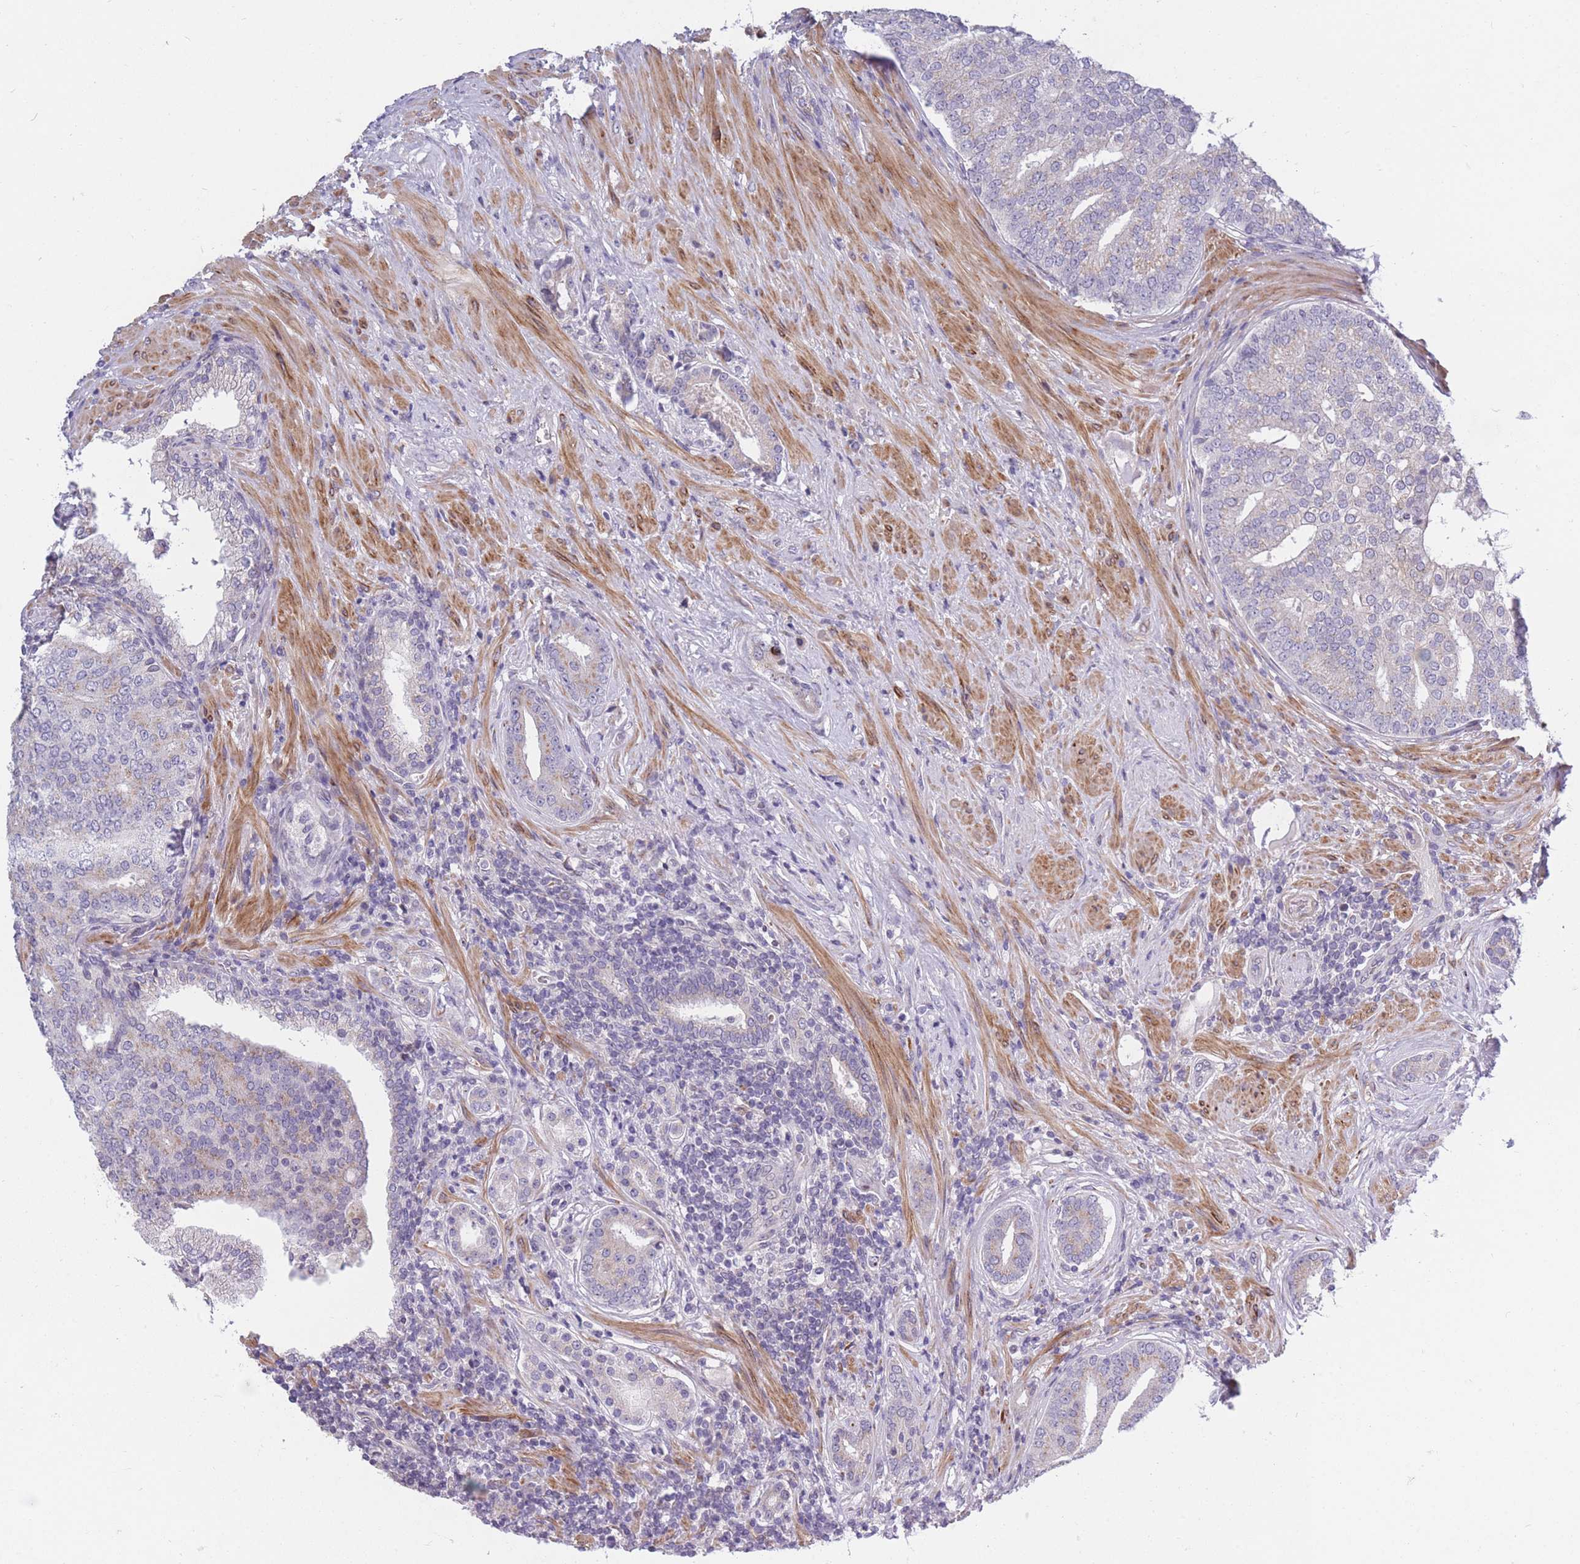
{"staining": {"intensity": "negative", "quantity": "none", "location": "none"}, "tissue": "prostate cancer", "cell_type": "Tumor cells", "image_type": "cancer", "snomed": [{"axis": "morphology", "description": "Adenocarcinoma, High grade"}, {"axis": "topography", "description": "Prostate"}], "caption": "Immunohistochemistry (IHC) photomicrograph of adenocarcinoma (high-grade) (prostate) stained for a protein (brown), which demonstrates no positivity in tumor cells.", "gene": "CCNQ", "patient": {"sex": "male", "age": 55}}